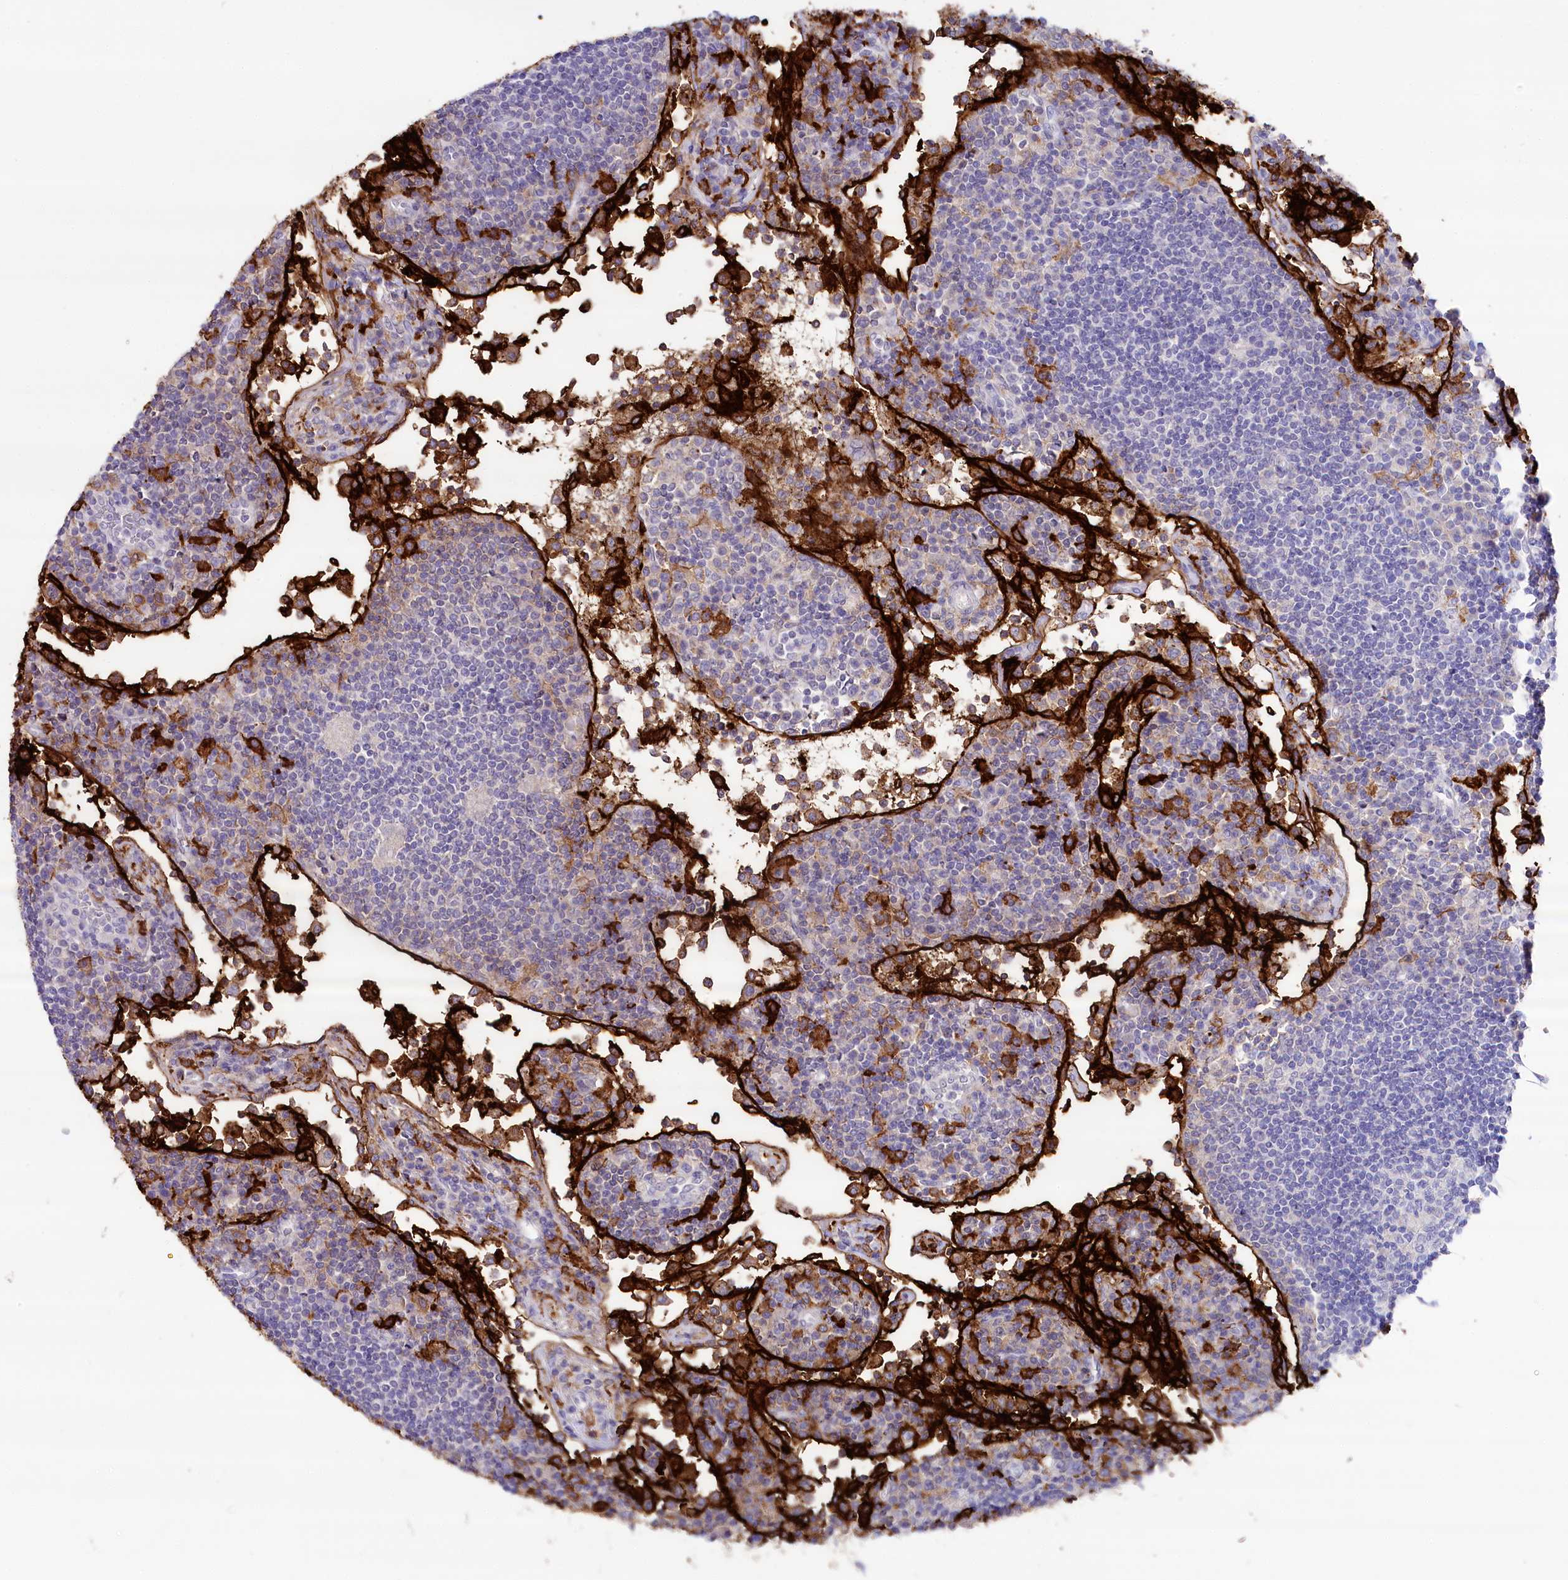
{"staining": {"intensity": "negative", "quantity": "none", "location": "none"}, "tissue": "lymph node", "cell_type": "Germinal center cells", "image_type": "normal", "snomed": [{"axis": "morphology", "description": "Normal tissue, NOS"}, {"axis": "topography", "description": "Lymph node"}], "caption": "Immunohistochemical staining of benign human lymph node exhibits no significant positivity in germinal center cells. (Stains: DAB (3,3'-diaminobenzidine) immunohistochemistry (IHC) with hematoxylin counter stain, Microscopy: brightfield microscopy at high magnification).", "gene": "CLEC4M", "patient": {"sex": "female", "age": 53}}